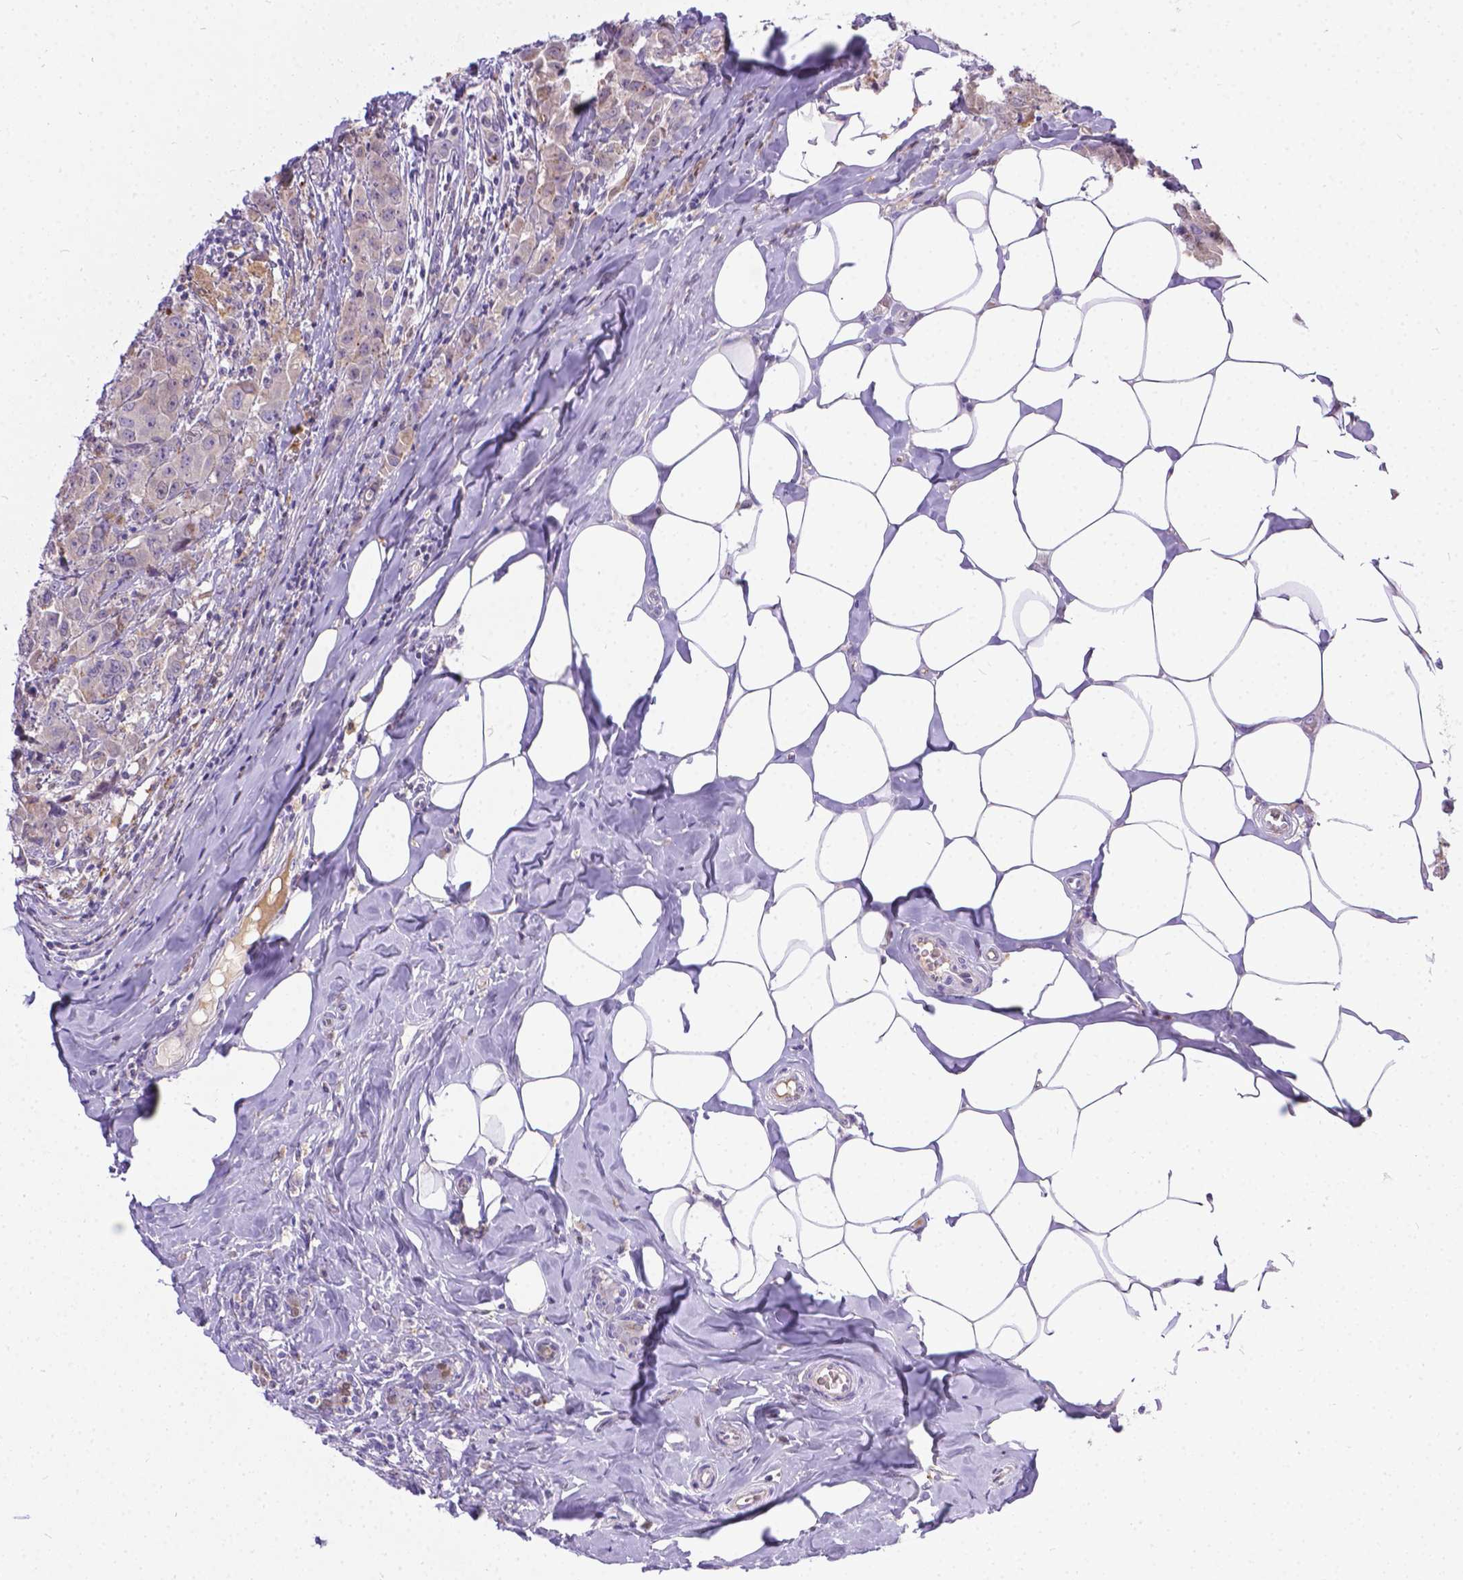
{"staining": {"intensity": "negative", "quantity": "none", "location": "none"}, "tissue": "breast cancer", "cell_type": "Tumor cells", "image_type": "cancer", "snomed": [{"axis": "morphology", "description": "Normal tissue, NOS"}, {"axis": "morphology", "description": "Duct carcinoma"}, {"axis": "topography", "description": "Breast"}], "caption": "This is an immunohistochemistry image of human breast cancer. There is no expression in tumor cells.", "gene": "TM4SF18", "patient": {"sex": "female", "age": 43}}